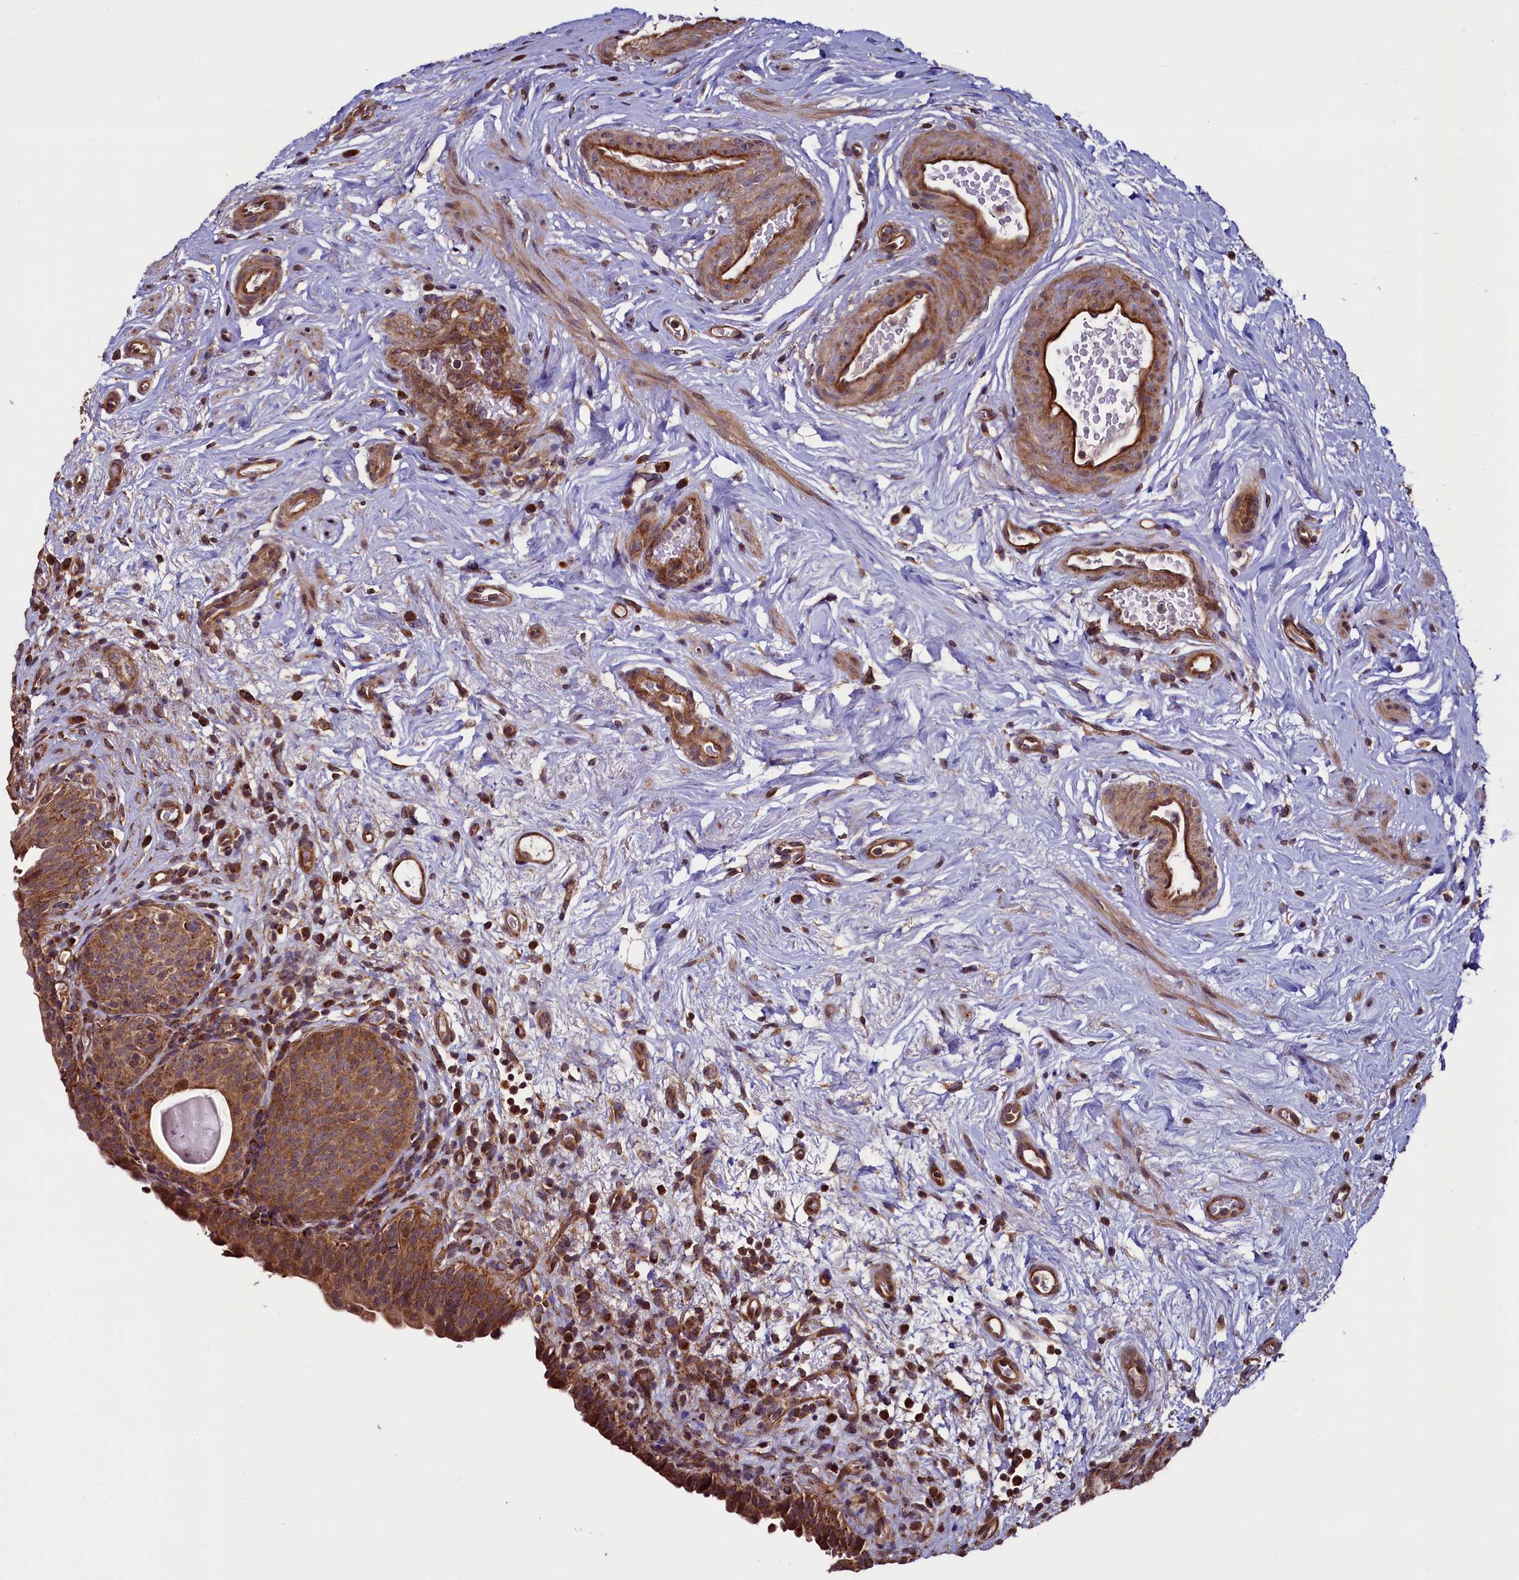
{"staining": {"intensity": "moderate", "quantity": ">75%", "location": "cytoplasmic/membranous"}, "tissue": "urinary bladder", "cell_type": "Urothelial cells", "image_type": "normal", "snomed": [{"axis": "morphology", "description": "Normal tissue, NOS"}, {"axis": "topography", "description": "Urinary bladder"}], "caption": "Immunohistochemical staining of unremarkable urinary bladder displays moderate cytoplasmic/membranous protein positivity in approximately >75% of urothelial cells.", "gene": "RBFA", "patient": {"sex": "male", "age": 83}}